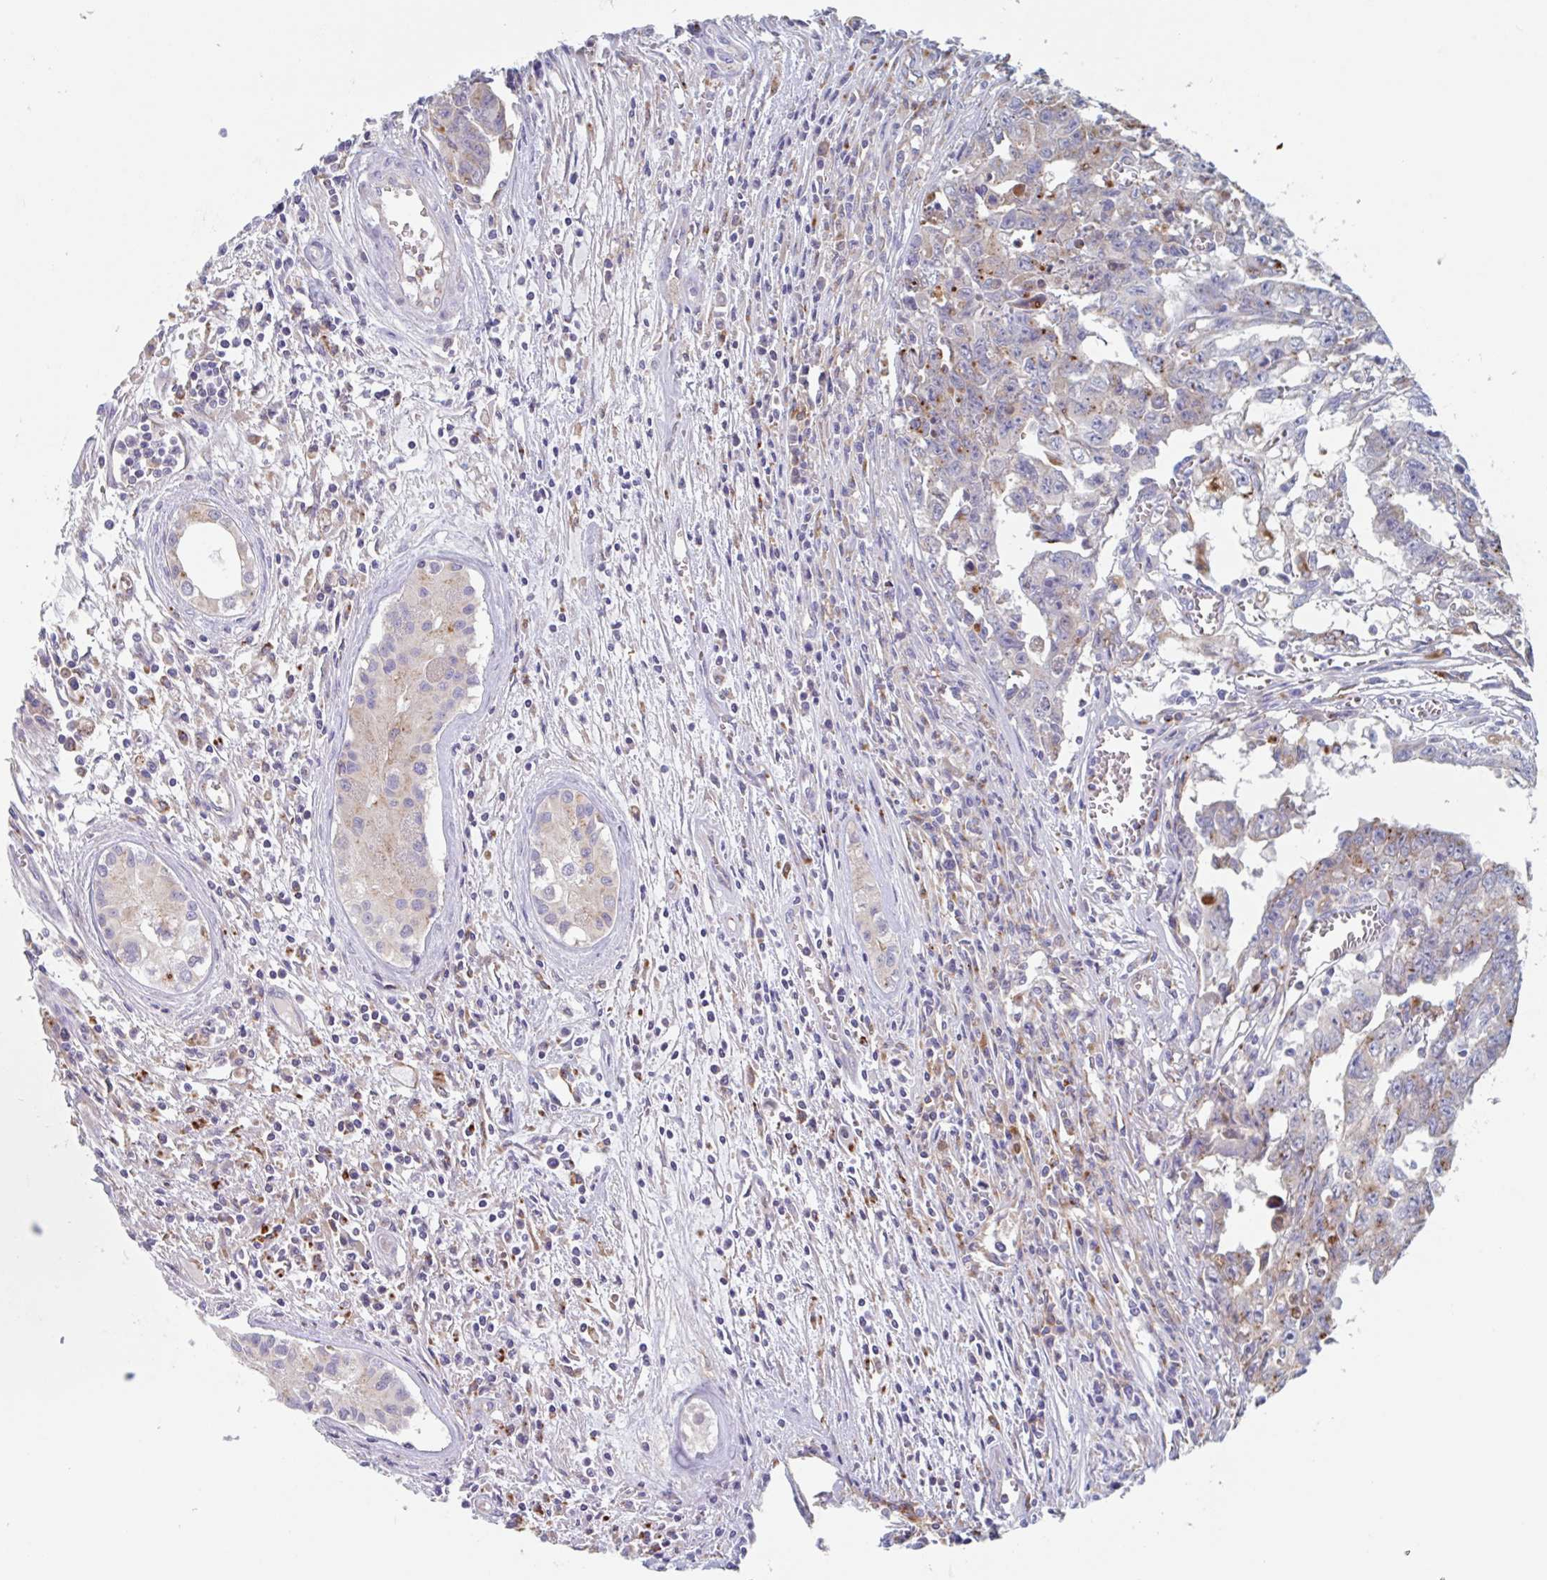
{"staining": {"intensity": "moderate", "quantity": "<25%", "location": "cytoplasmic/membranous"}, "tissue": "testis cancer", "cell_type": "Tumor cells", "image_type": "cancer", "snomed": [{"axis": "morphology", "description": "Carcinoma, Embryonal, NOS"}, {"axis": "topography", "description": "Testis"}], "caption": "IHC histopathology image of human embryonal carcinoma (testis) stained for a protein (brown), which demonstrates low levels of moderate cytoplasmic/membranous staining in about <25% of tumor cells.", "gene": "MANBA", "patient": {"sex": "male", "age": 24}}